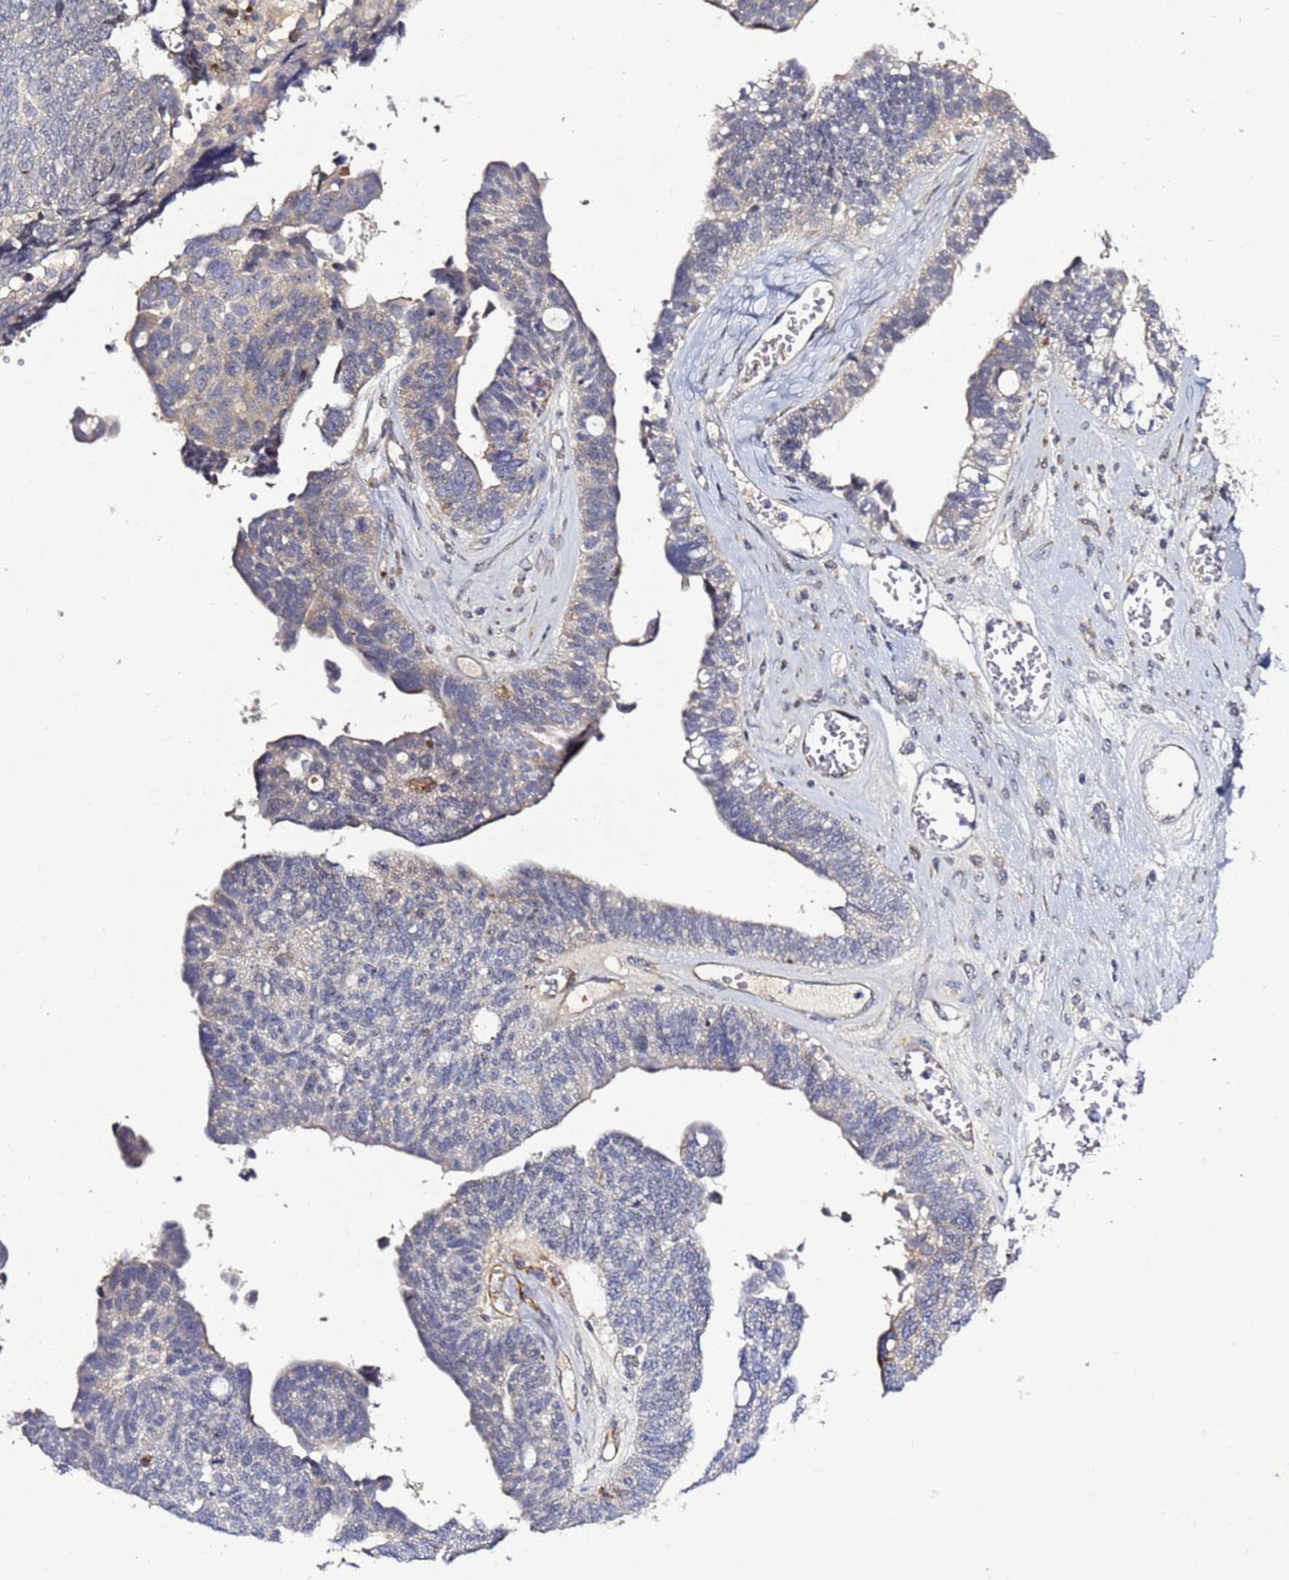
{"staining": {"intensity": "negative", "quantity": "none", "location": "none"}, "tissue": "ovarian cancer", "cell_type": "Tumor cells", "image_type": "cancer", "snomed": [{"axis": "morphology", "description": "Cystadenocarcinoma, serous, NOS"}, {"axis": "topography", "description": "Ovary"}], "caption": "Immunohistochemistry histopathology image of neoplastic tissue: human ovarian cancer (serous cystadenocarcinoma) stained with DAB displays no significant protein staining in tumor cells. The staining is performed using DAB brown chromogen with nuclei counter-stained in using hematoxylin.", "gene": "NOL8", "patient": {"sex": "female", "age": 79}}